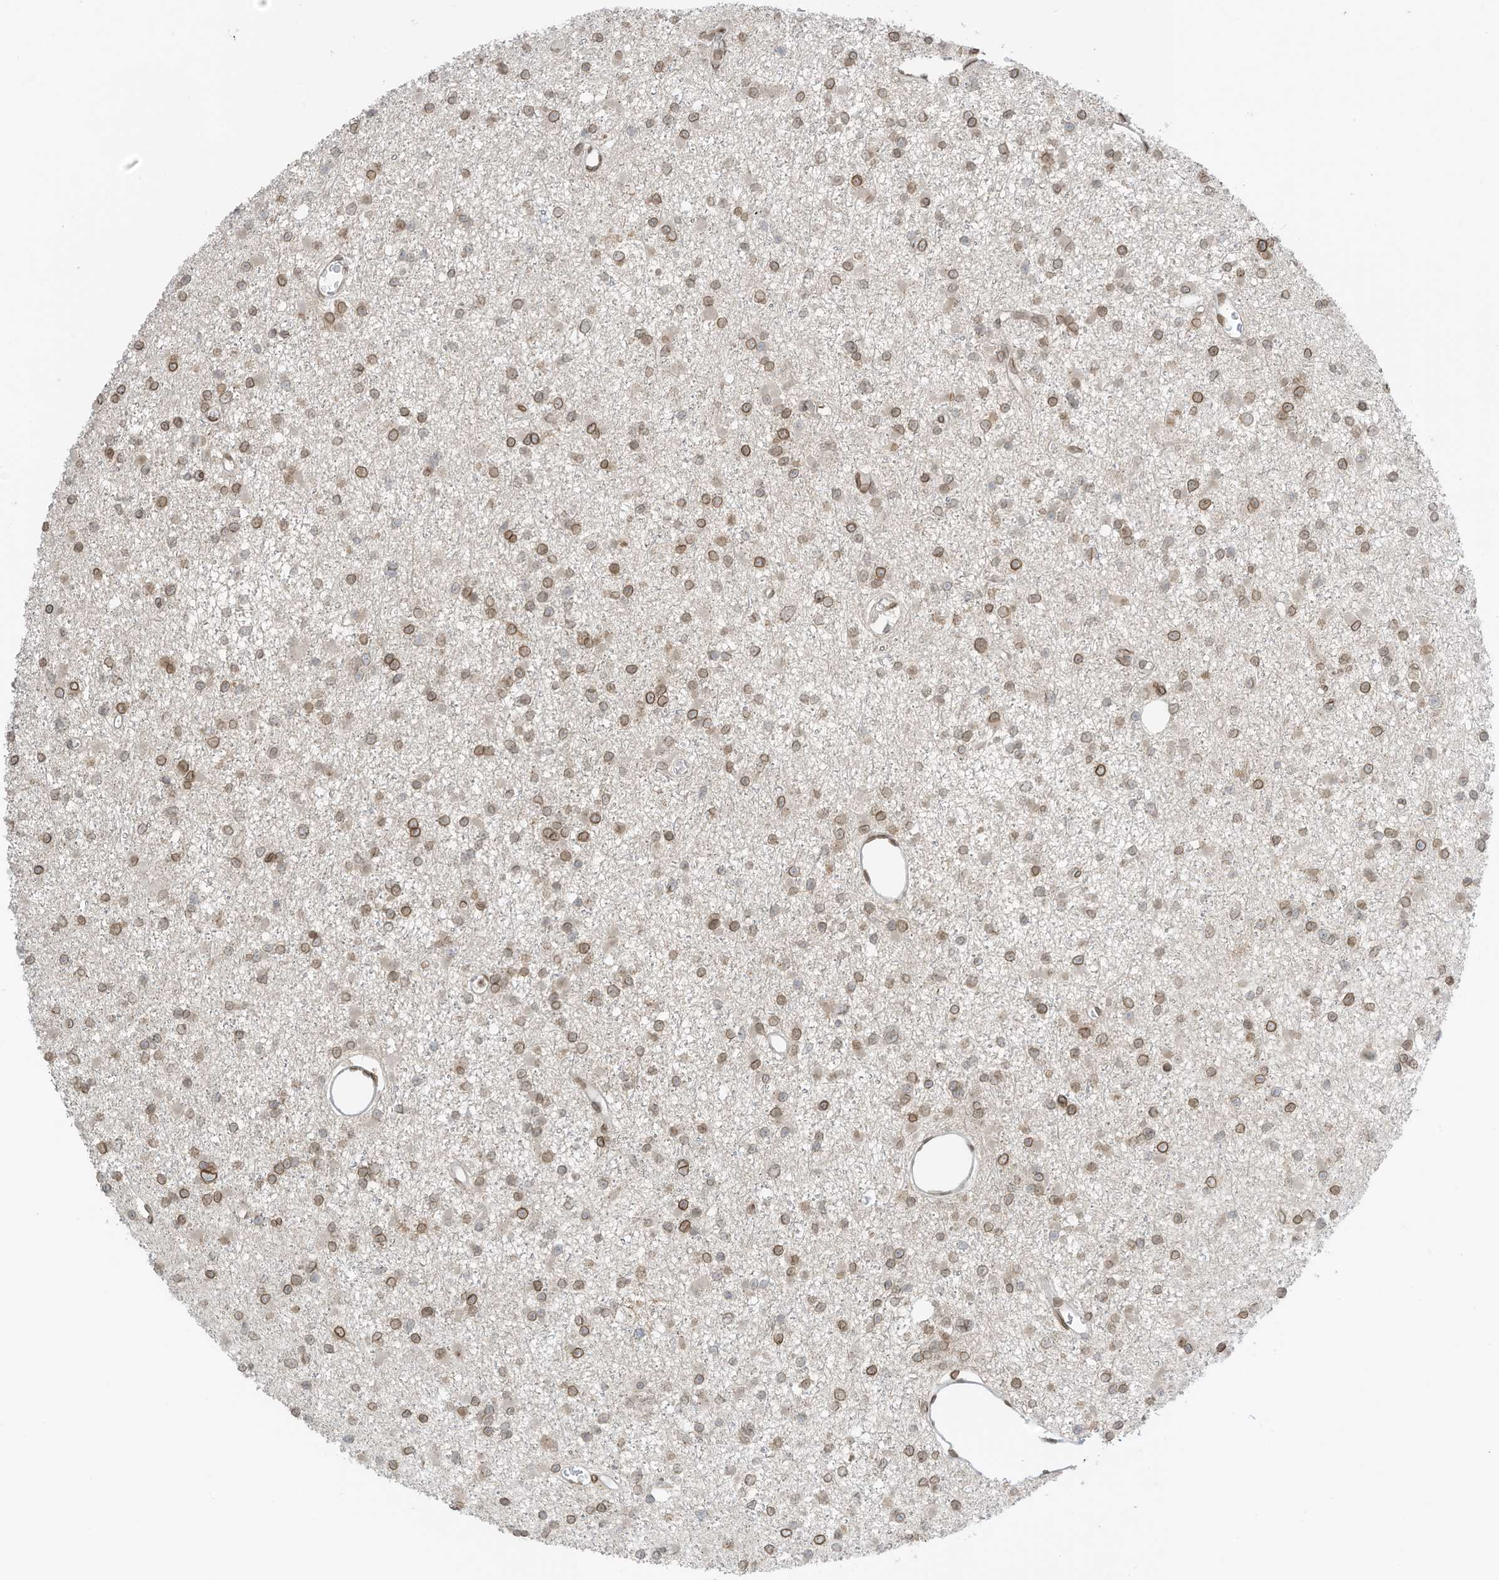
{"staining": {"intensity": "moderate", "quantity": ">75%", "location": "cytoplasmic/membranous,nuclear"}, "tissue": "glioma", "cell_type": "Tumor cells", "image_type": "cancer", "snomed": [{"axis": "morphology", "description": "Glioma, malignant, Low grade"}, {"axis": "topography", "description": "Brain"}], "caption": "The micrograph shows staining of malignant low-grade glioma, revealing moderate cytoplasmic/membranous and nuclear protein staining (brown color) within tumor cells.", "gene": "RABL3", "patient": {"sex": "female", "age": 22}}